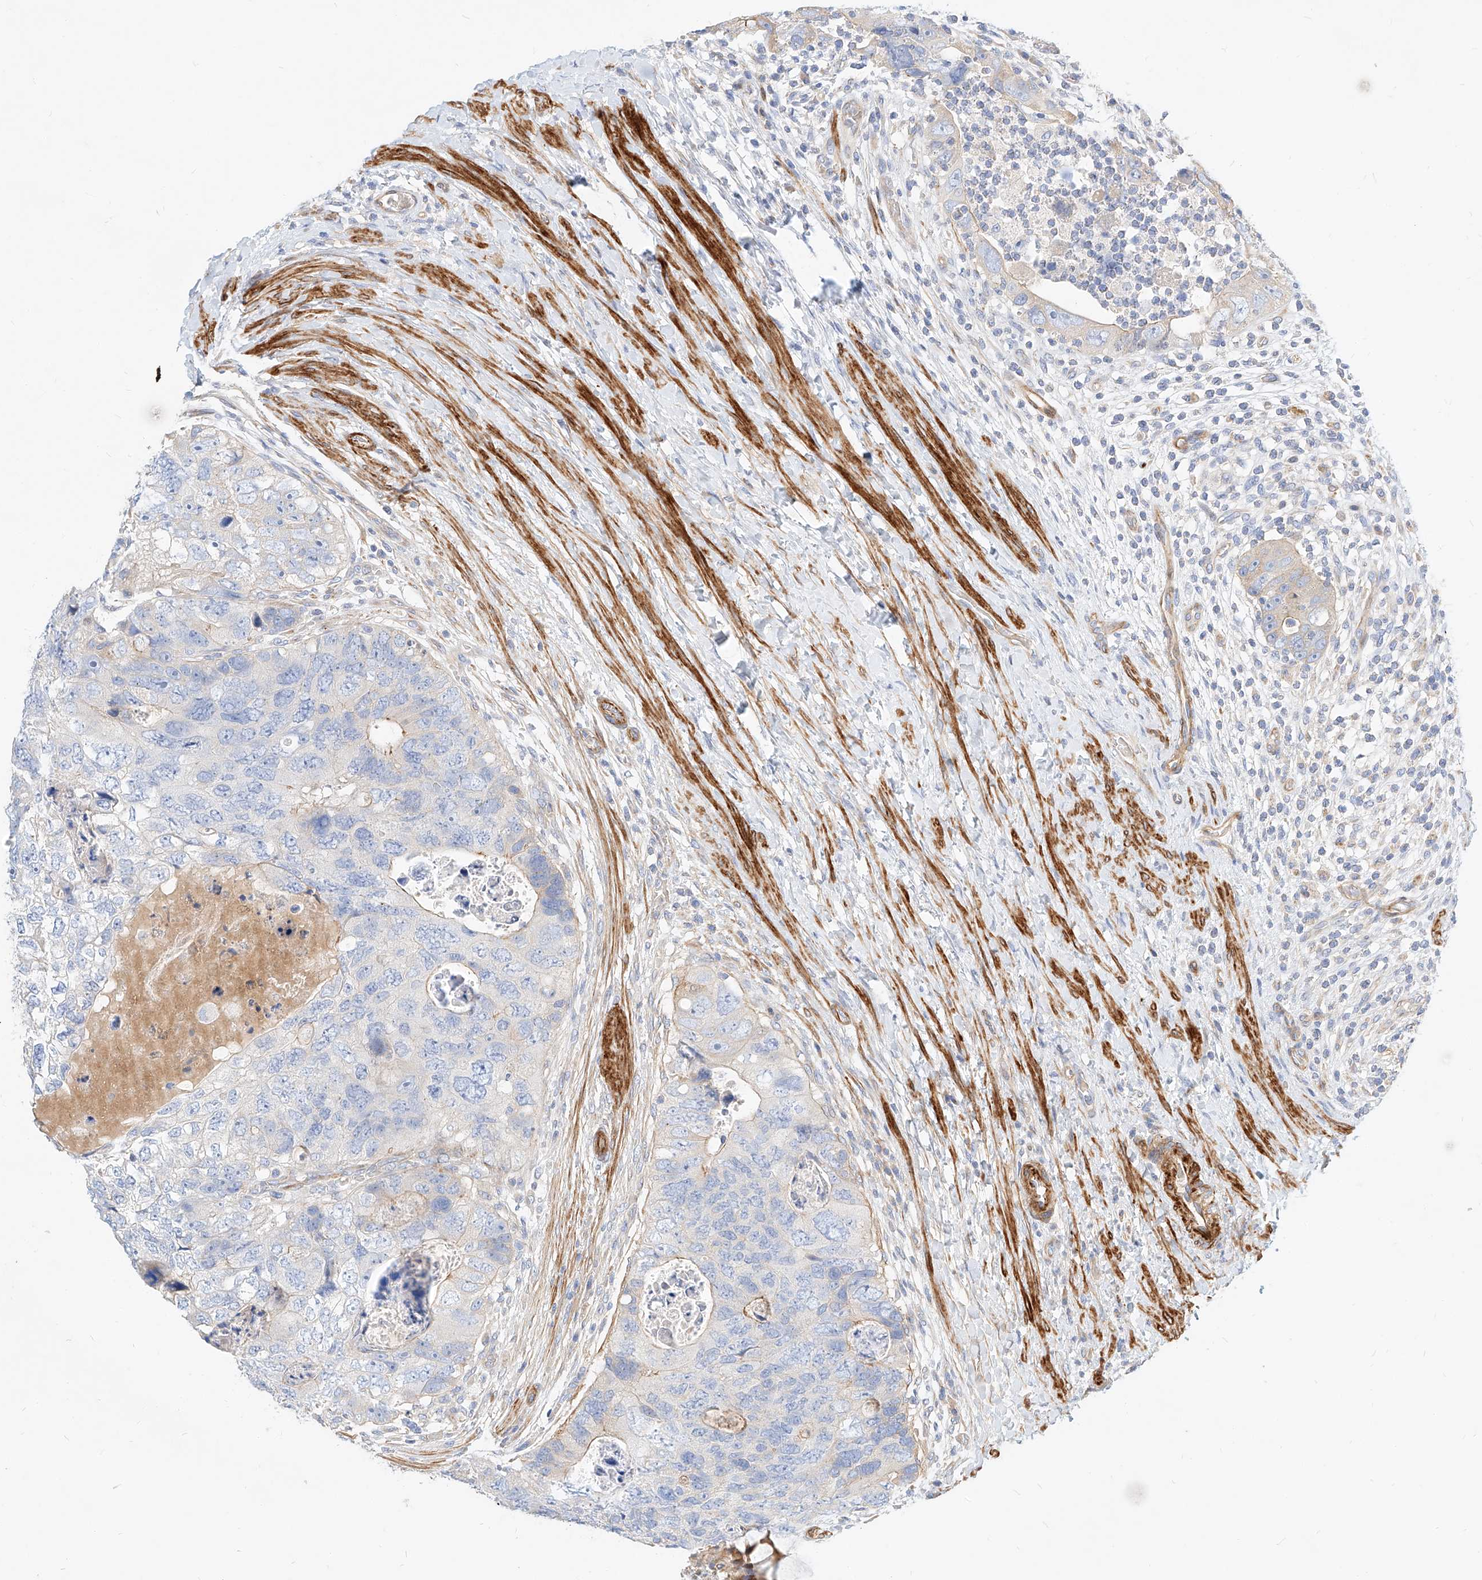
{"staining": {"intensity": "negative", "quantity": "none", "location": "none"}, "tissue": "colorectal cancer", "cell_type": "Tumor cells", "image_type": "cancer", "snomed": [{"axis": "morphology", "description": "Adenocarcinoma, NOS"}, {"axis": "topography", "description": "Rectum"}], "caption": "High power microscopy micrograph of an IHC photomicrograph of colorectal cancer (adenocarcinoma), revealing no significant staining in tumor cells.", "gene": "KCNH5", "patient": {"sex": "male", "age": 59}}